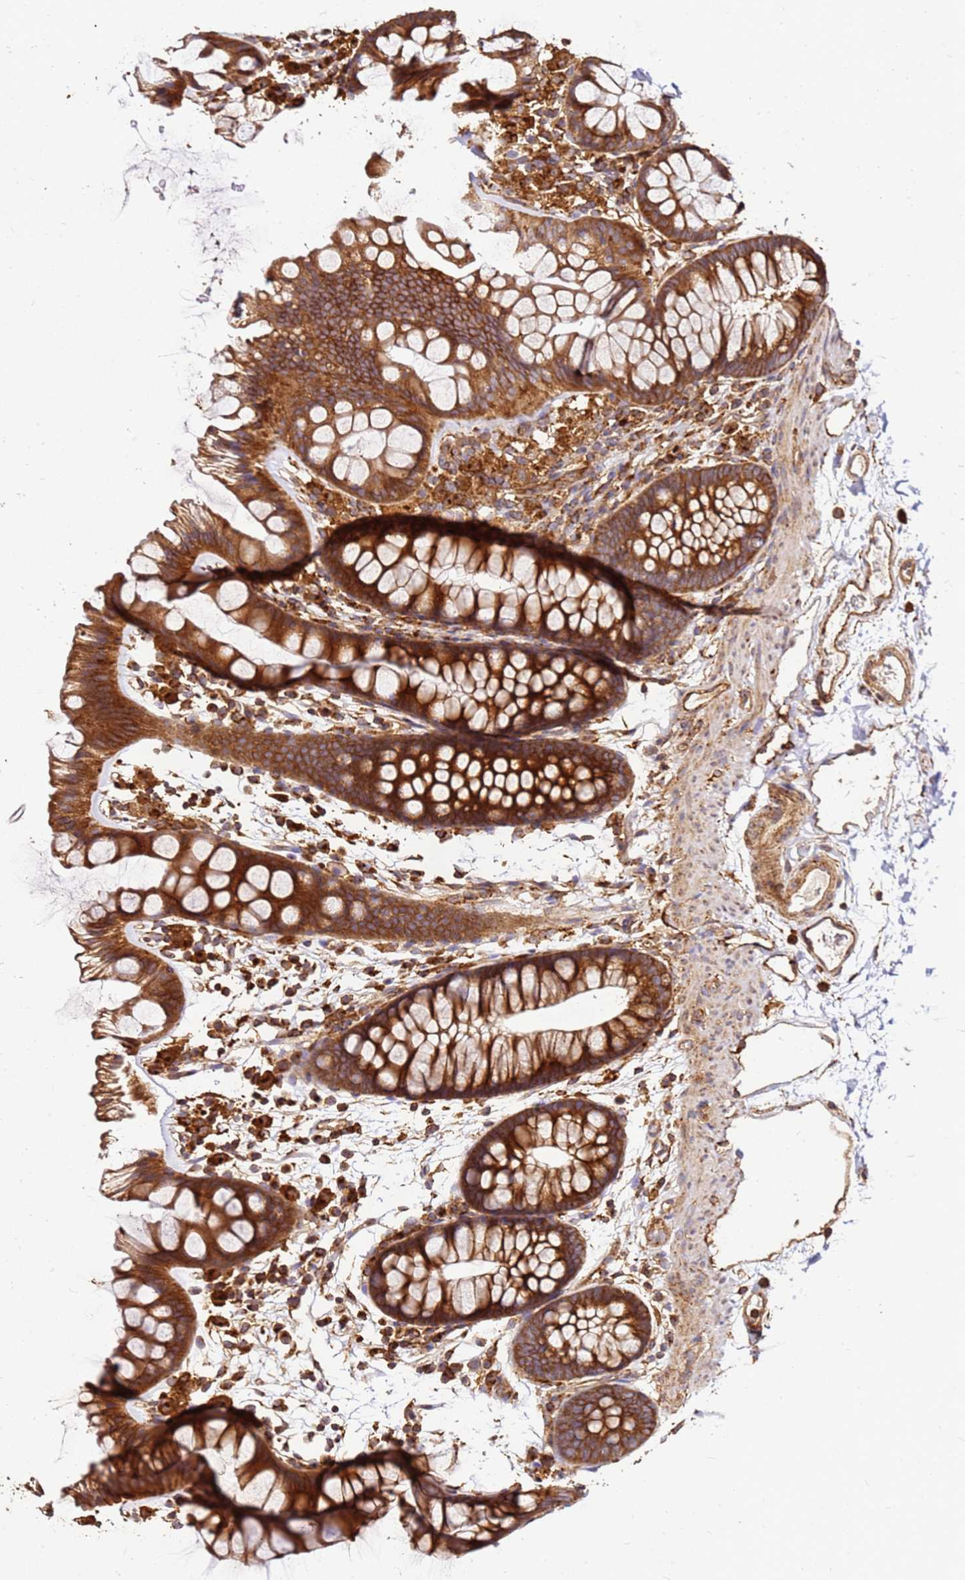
{"staining": {"intensity": "moderate", "quantity": ">75%", "location": "cytoplasmic/membranous"}, "tissue": "colon", "cell_type": "Endothelial cells", "image_type": "normal", "snomed": [{"axis": "morphology", "description": "Normal tissue, NOS"}, {"axis": "topography", "description": "Colon"}], "caption": "IHC image of unremarkable colon: colon stained using IHC displays medium levels of moderate protein expression localized specifically in the cytoplasmic/membranous of endothelial cells, appearing as a cytoplasmic/membranous brown color.", "gene": "DVL3", "patient": {"sex": "female", "age": 62}}